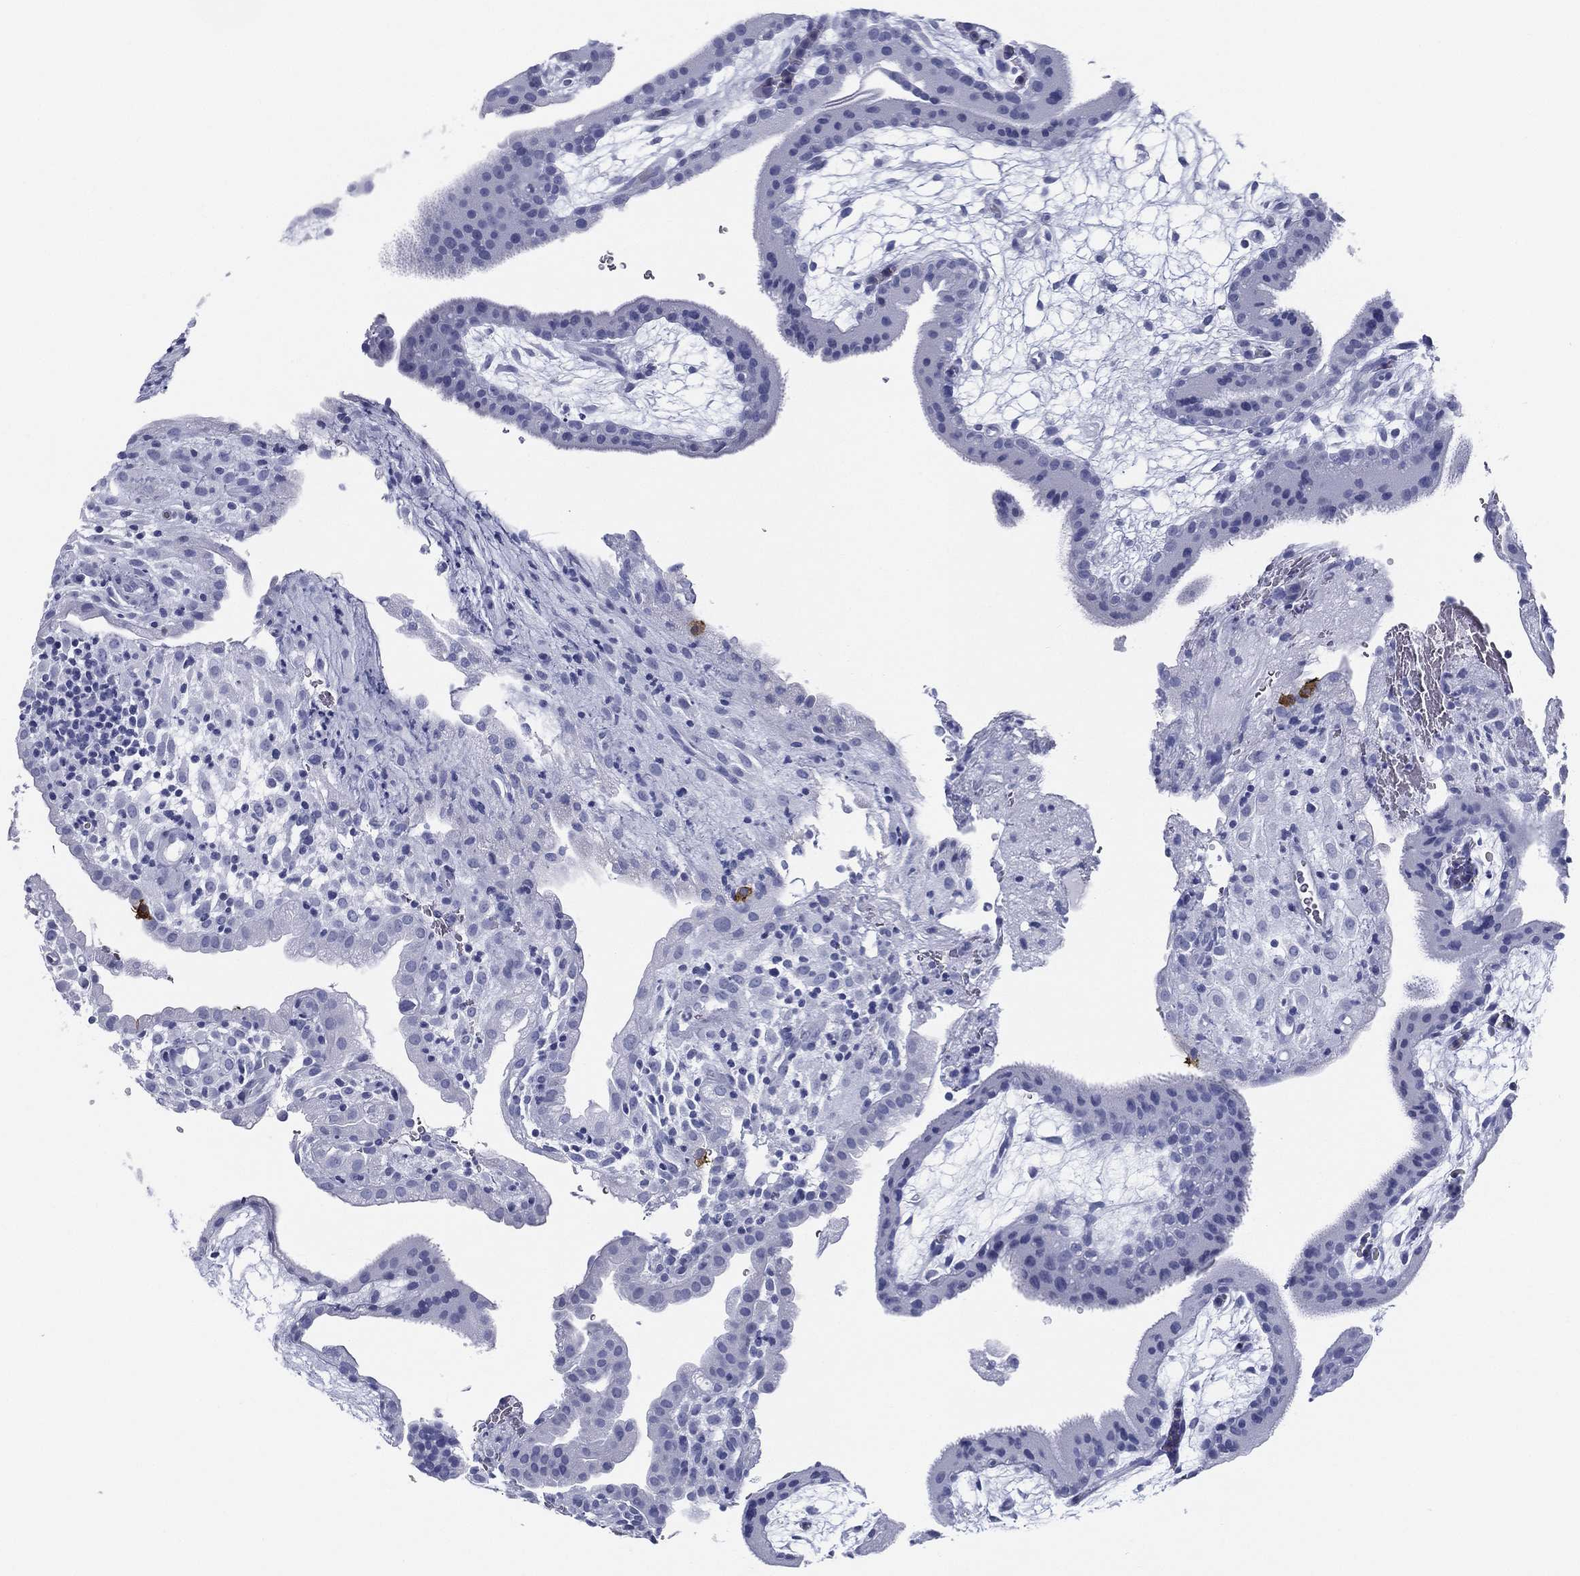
{"staining": {"intensity": "negative", "quantity": "none", "location": "none"}, "tissue": "placenta", "cell_type": "Decidual cells", "image_type": "normal", "snomed": [{"axis": "morphology", "description": "Normal tissue, NOS"}, {"axis": "topography", "description": "Placenta"}], "caption": "Decidual cells are negative for protein expression in normal human placenta. (DAB IHC with hematoxylin counter stain).", "gene": "RSPH4A", "patient": {"sex": "female", "age": 19}}